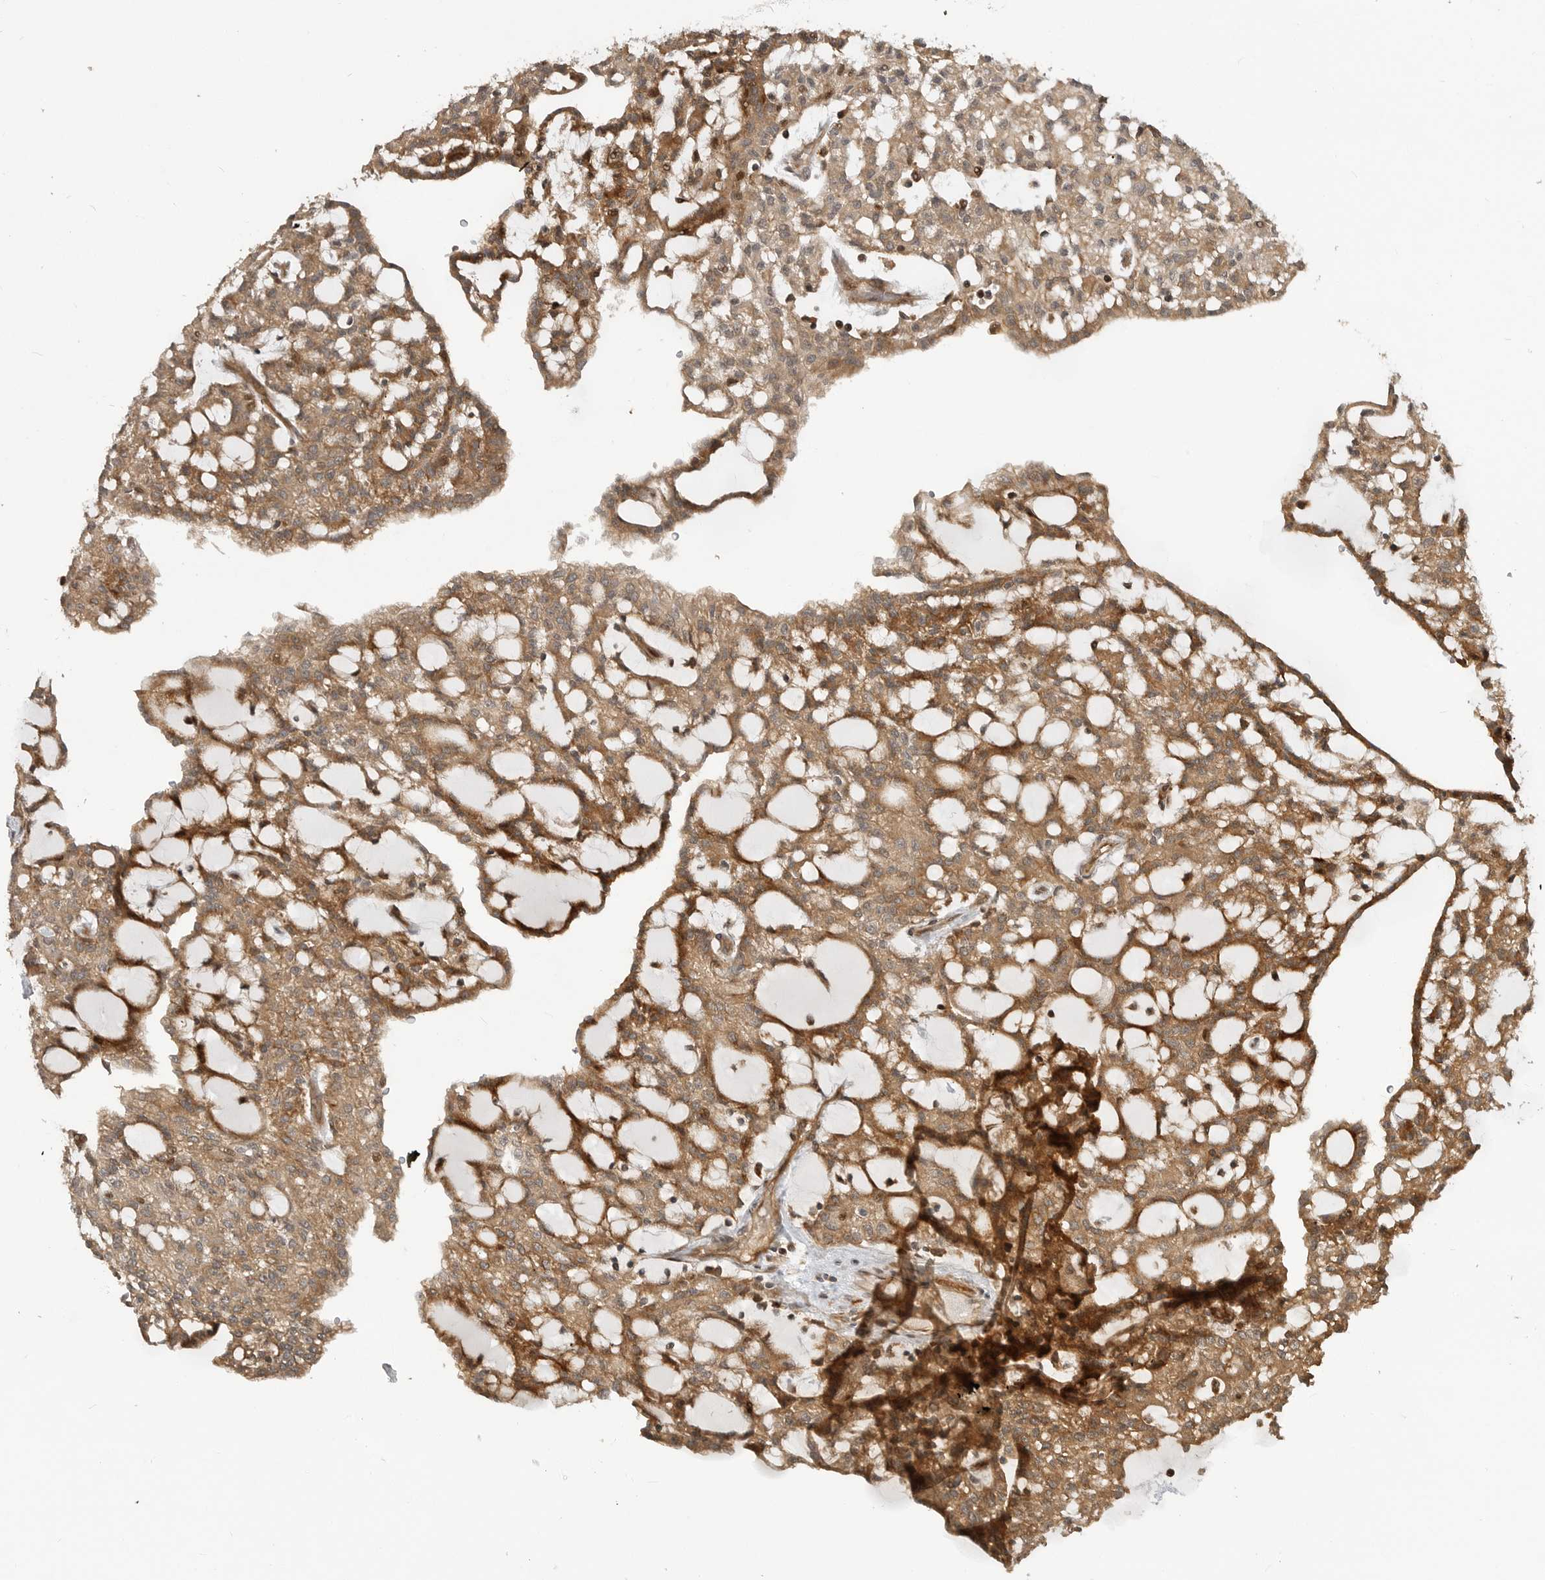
{"staining": {"intensity": "moderate", "quantity": ">75%", "location": "cytoplasmic/membranous"}, "tissue": "renal cancer", "cell_type": "Tumor cells", "image_type": "cancer", "snomed": [{"axis": "morphology", "description": "Adenocarcinoma, NOS"}, {"axis": "topography", "description": "Kidney"}], "caption": "Immunohistochemical staining of renal cancer reveals medium levels of moderate cytoplasmic/membranous expression in approximately >75% of tumor cells.", "gene": "ADPRS", "patient": {"sex": "male", "age": 63}}